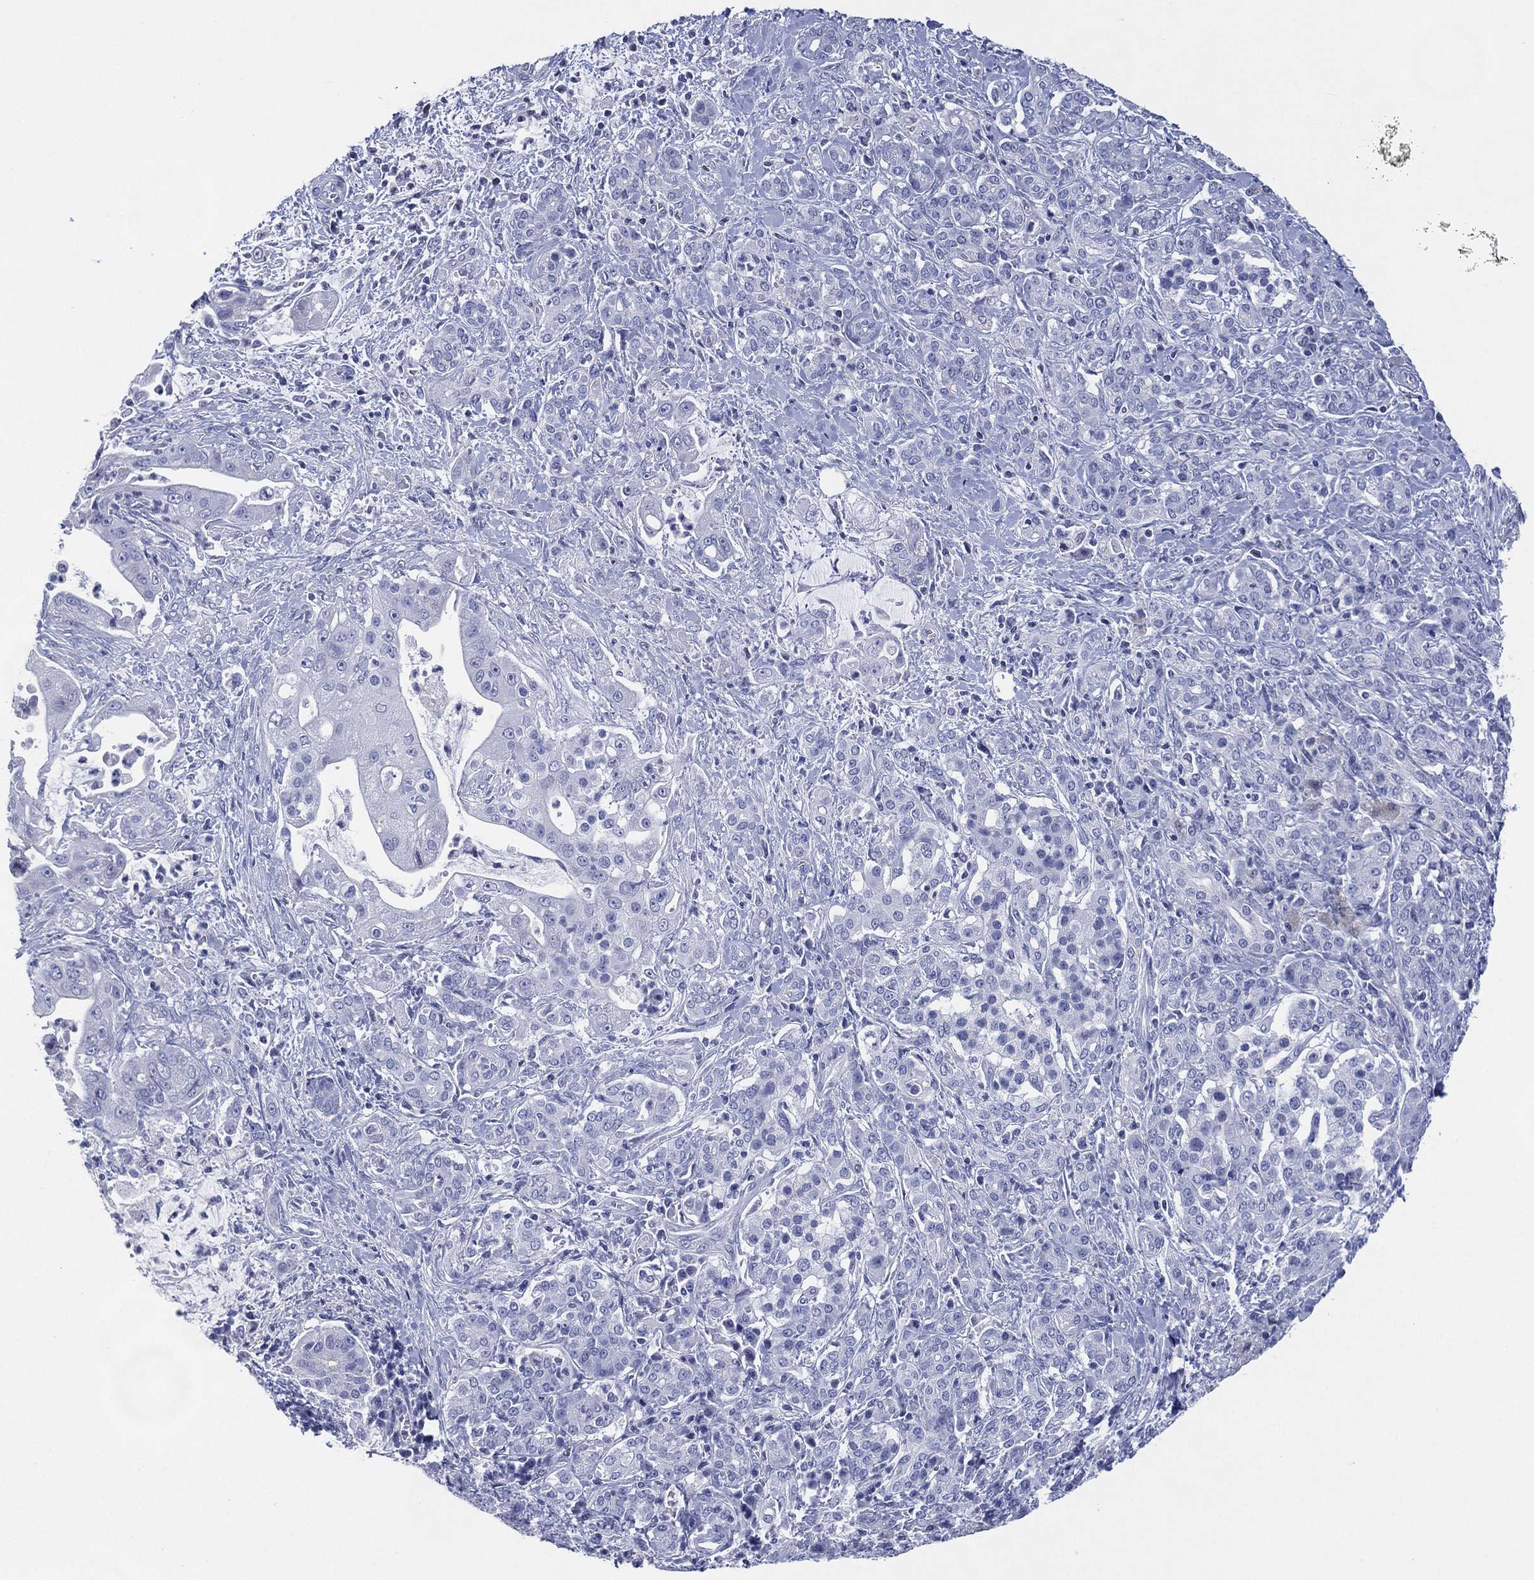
{"staining": {"intensity": "negative", "quantity": "none", "location": "none"}, "tissue": "pancreatic cancer", "cell_type": "Tumor cells", "image_type": "cancer", "snomed": [{"axis": "morphology", "description": "Normal tissue, NOS"}, {"axis": "morphology", "description": "Inflammation, NOS"}, {"axis": "morphology", "description": "Adenocarcinoma, NOS"}, {"axis": "topography", "description": "Pancreas"}], "caption": "Immunohistochemical staining of pancreatic adenocarcinoma displays no significant positivity in tumor cells.", "gene": "TMEM247", "patient": {"sex": "male", "age": 57}}